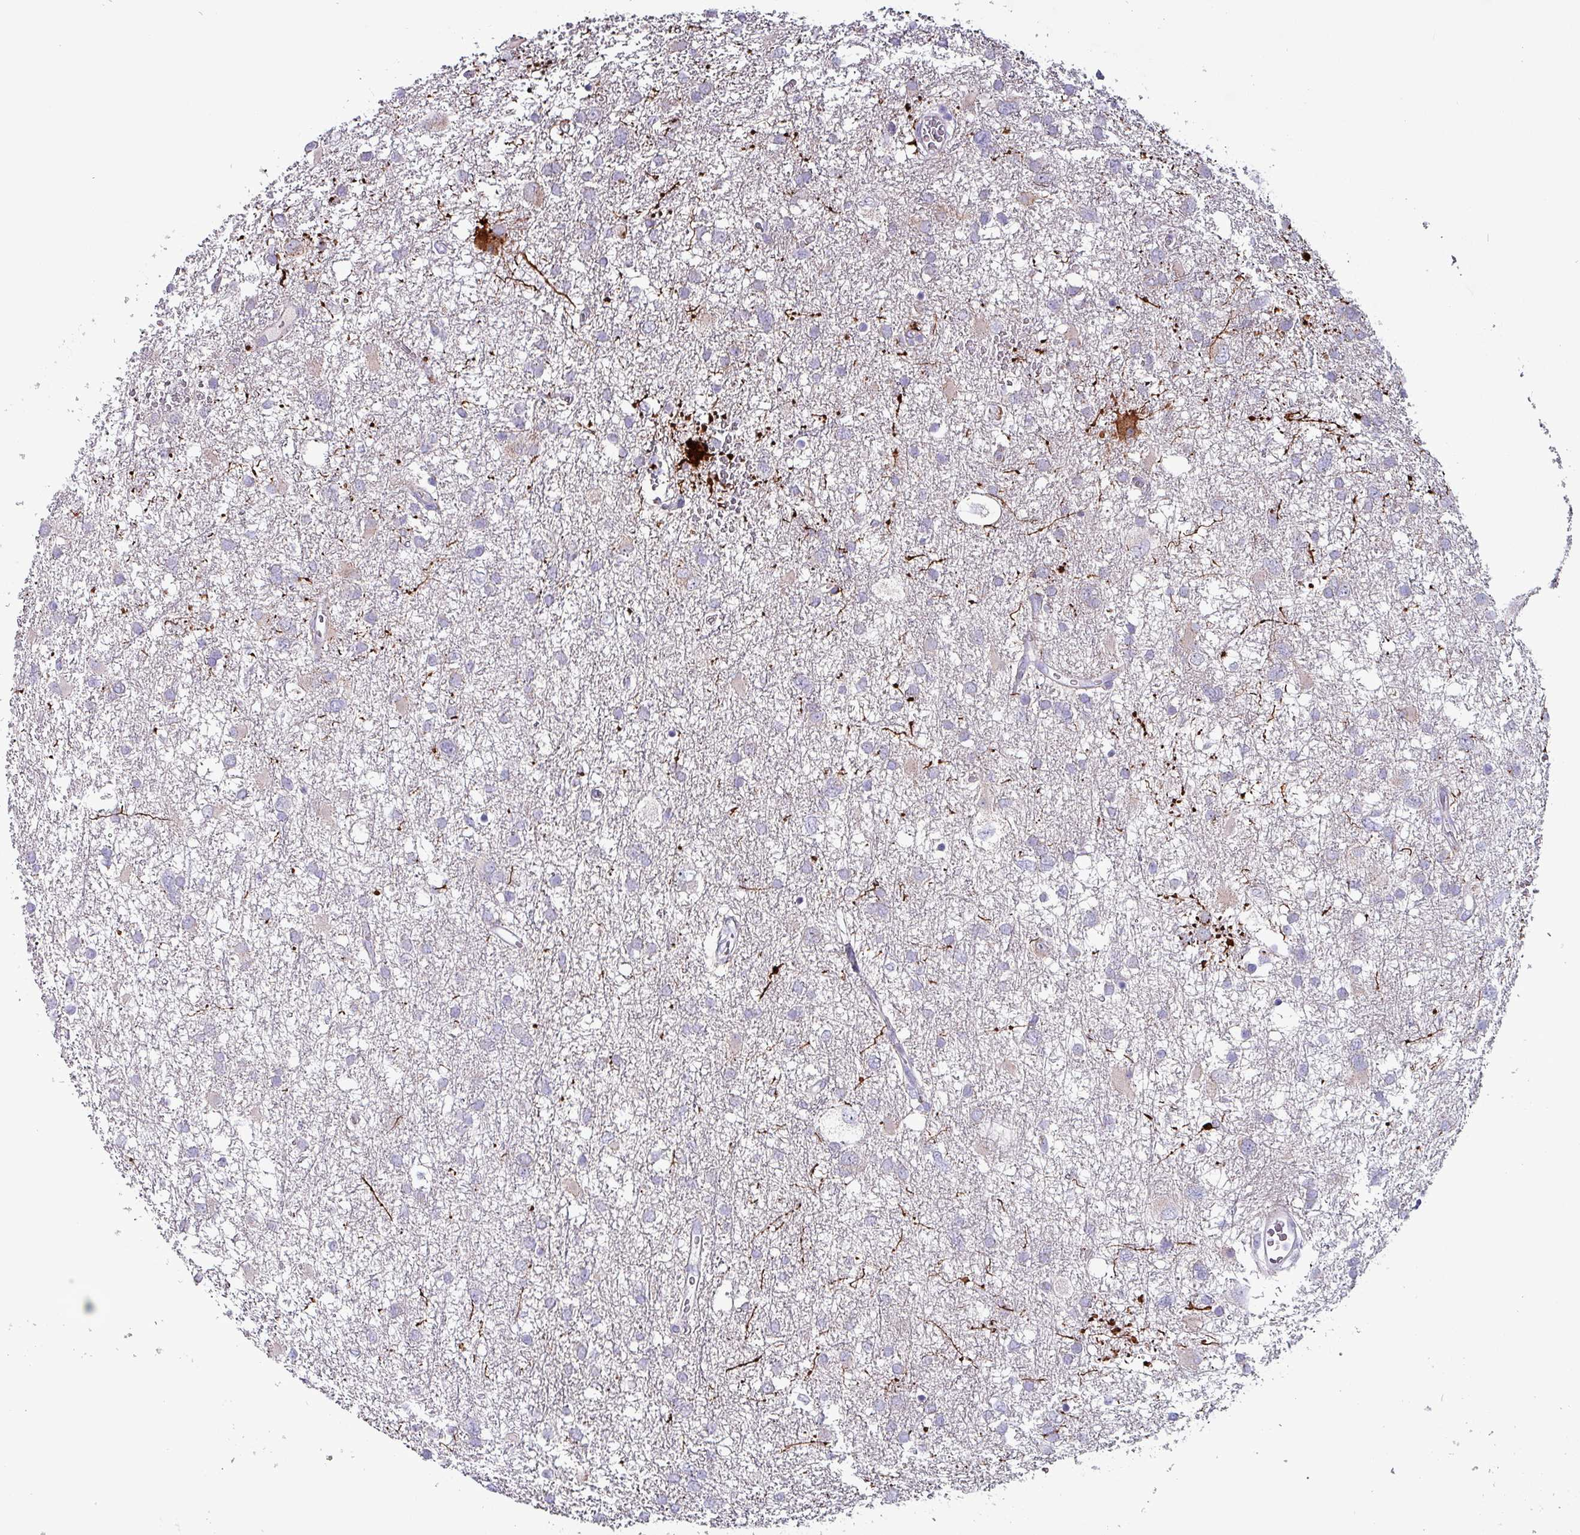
{"staining": {"intensity": "negative", "quantity": "none", "location": "none"}, "tissue": "glioma", "cell_type": "Tumor cells", "image_type": "cancer", "snomed": [{"axis": "morphology", "description": "Glioma, malignant, High grade"}, {"axis": "topography", "description": "Brain"}], "caption": "Immunohistochemical staining of glioma demonstrates no significant staining in tumor cells.", "gene": "HSD3B7", "patient": {"sex": "male", "age": 61}}